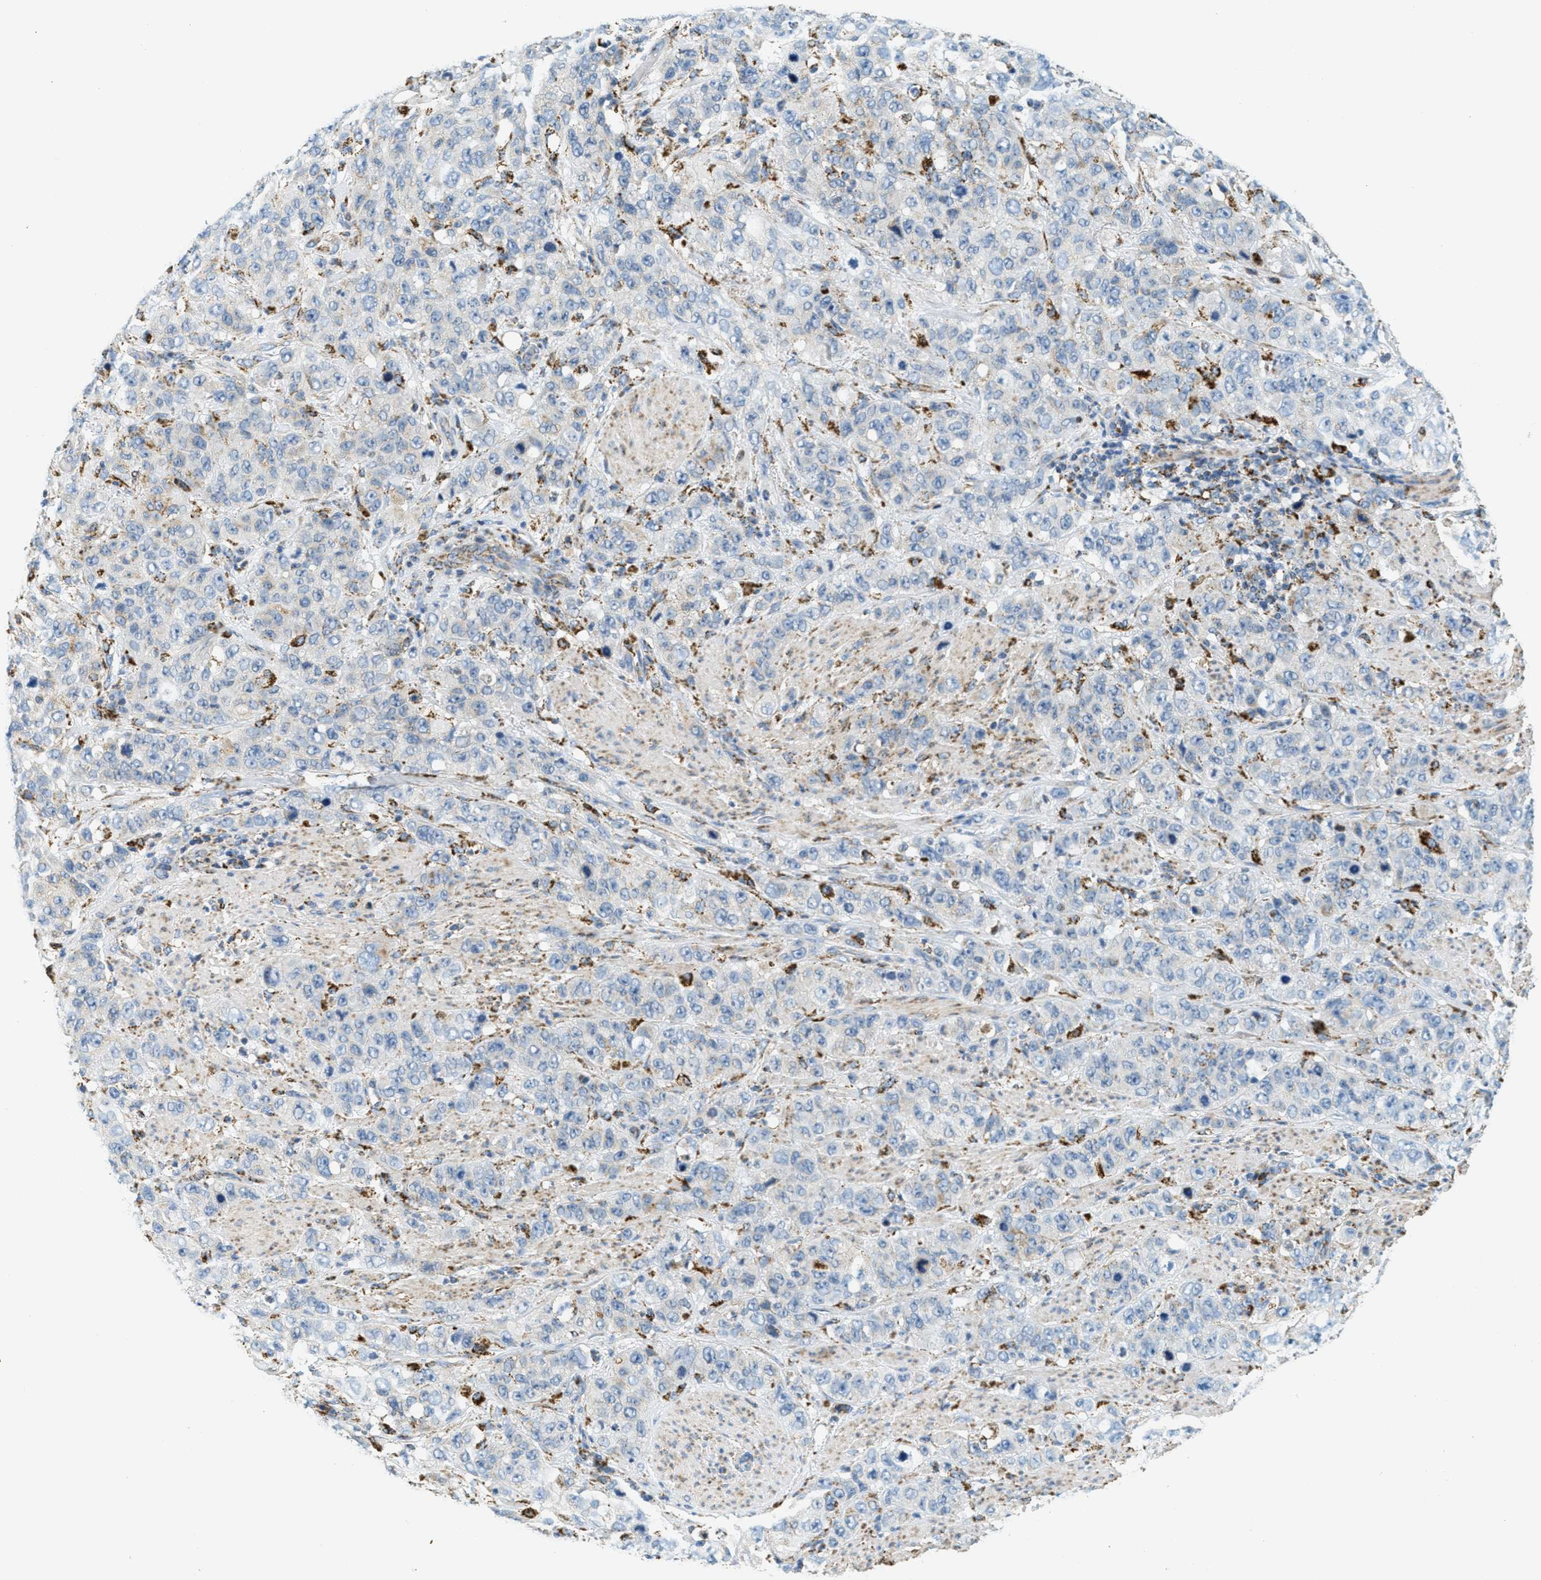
{"staining": {"intensity": "moderate", "quantity": "<25%", "location": "cytoplasmic/membranous"}, "tissue": "stomach cancer", "cell_type": "Tumor cells", "image_type": "cancer", "snomed": [{"axis": "morphology", "description": "Adenocarcinoma, NOS"}, {"axis": "topography", "description": "Stomach"}], "caption": "IHC staining of stomach cancer (adenocarcinoma), which demonstrates low levels of moderate cytoplasmic/membranous staining in approximately <25% of tumor cells indicating moderate cytoplasmic/membranous protein expression. The staining was performed using DAB (3,3'-diaminobenzidine) (brown) for protein detection and nuclei were counterstained in hematoxylin (blue).", "gene": "HLCS", "patient": {"sex": "male", "age": 48}}